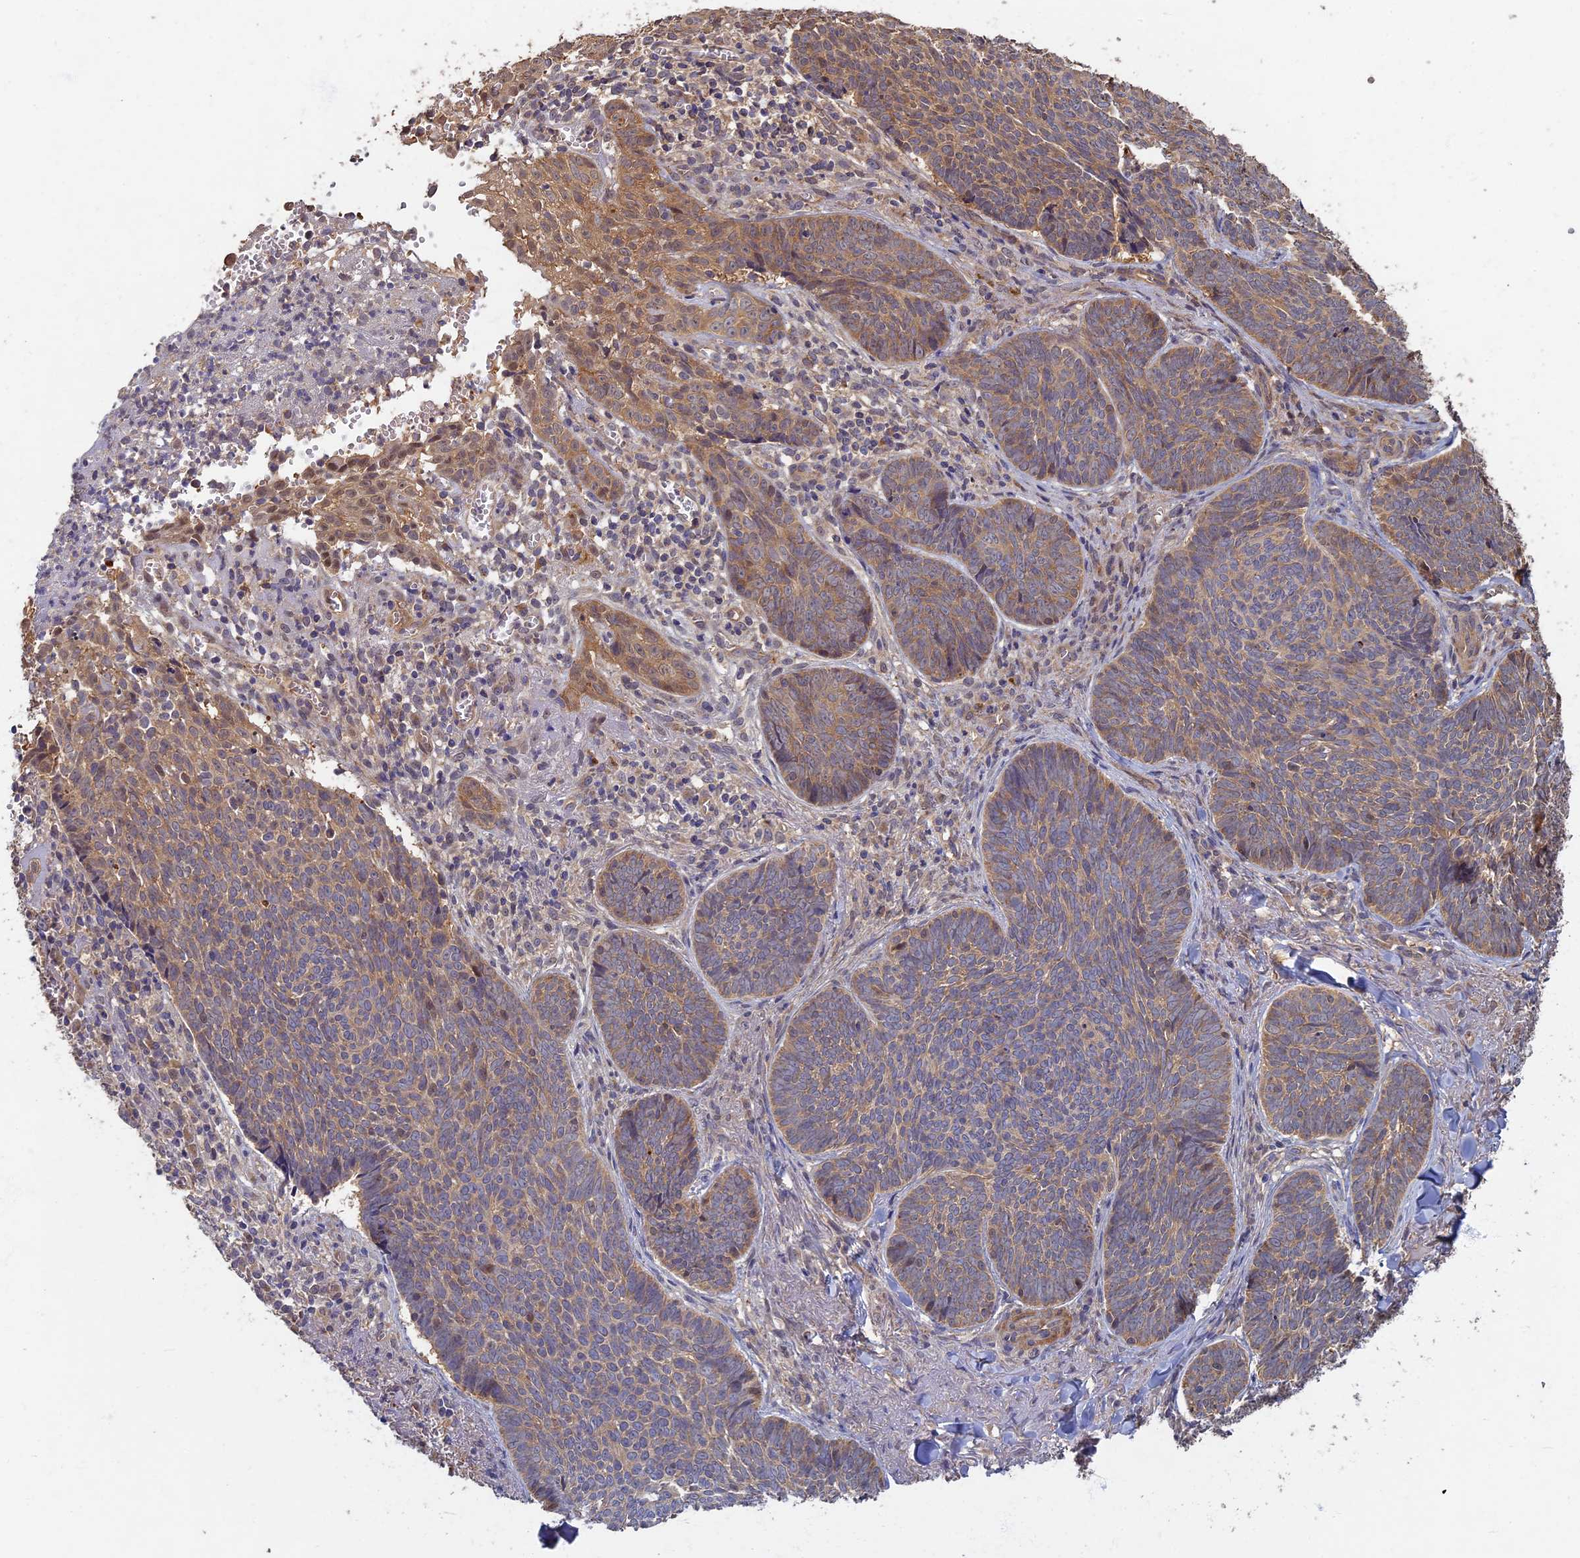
{"staining": {"intensity": "weak", "quantity": ">75%", "location": "cytoplasmic/membranous"}, "tissue": "skin cancer", "cell_type": "Tumor cells", "image_type": "cancer", "snomed": [{"axis": "morphology", "description": "Basal cell carcinoma"}, {"axis": "topography", "description": "Skin"}], "caption": "IHC (DAB) staining of skin cancer exhibits weak cytoplasmic/membranous protein positivity in about >75% of tumor cells. (DAB (3,3'-diaminobenzidine) = brown stain, brightfield microscopy at high magnification).", "gene": "RSPH3", "patient": {"sex": "female", "age": 74}}